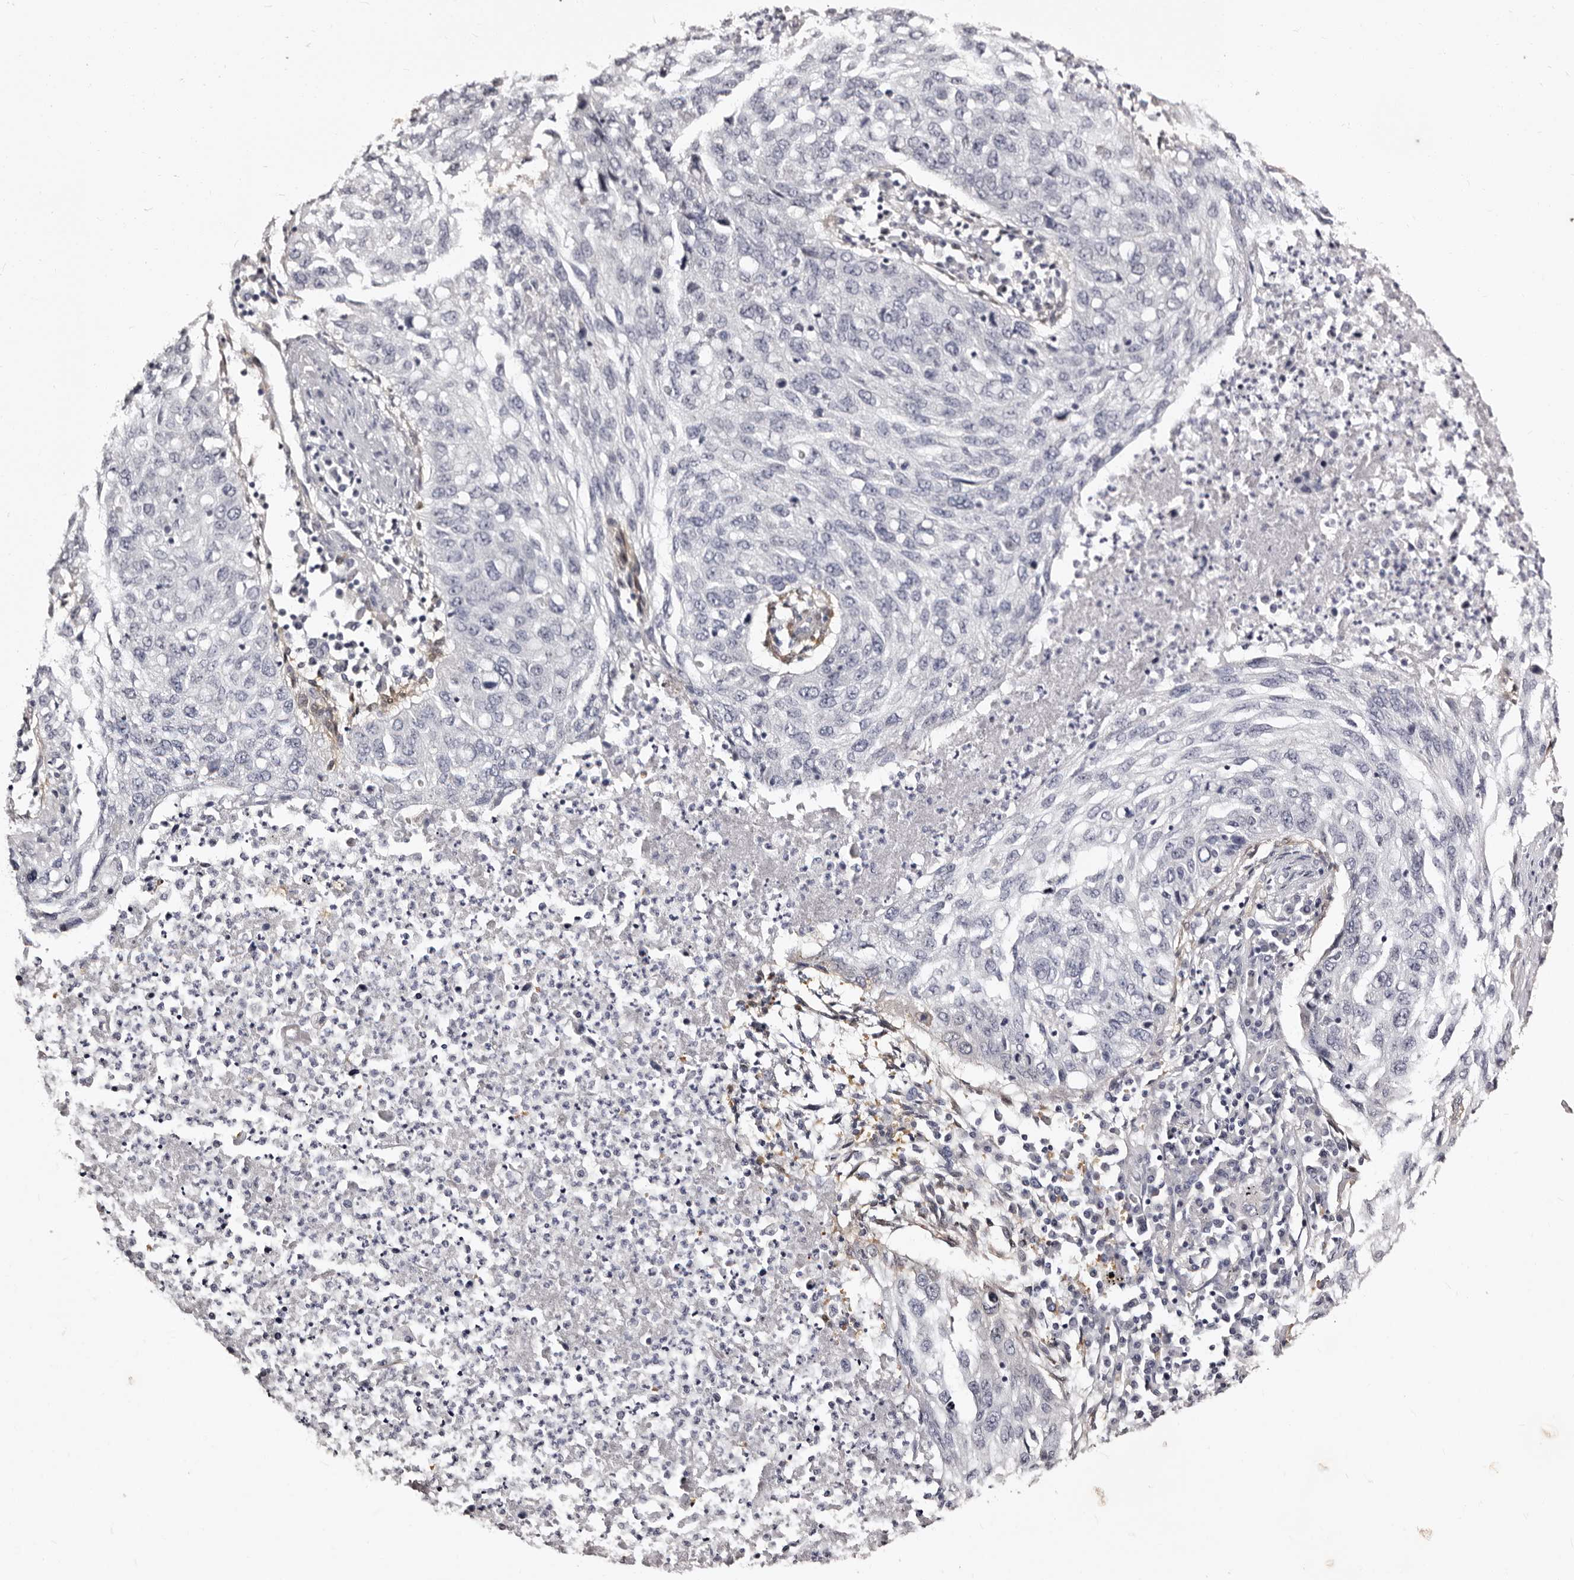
{"staining": {"intensity": "negative", "quantity": "none", "location": "none"}, "tissue": "lung cancer", "cell_type": "Tumor cells", "image_type": "cancer", "snomed": [{"axis": "morphology", "description": "Squamous cell carcinoma, NOS"}, {"axis": "topography", "description": "Lung"}], "caption": "The micrograph exhibits no significant expression in tumor cells of lung cancer (squamous cell carcinoma).", "gene": "BPGM", "patient": {"sex": "female", "age": 63}}